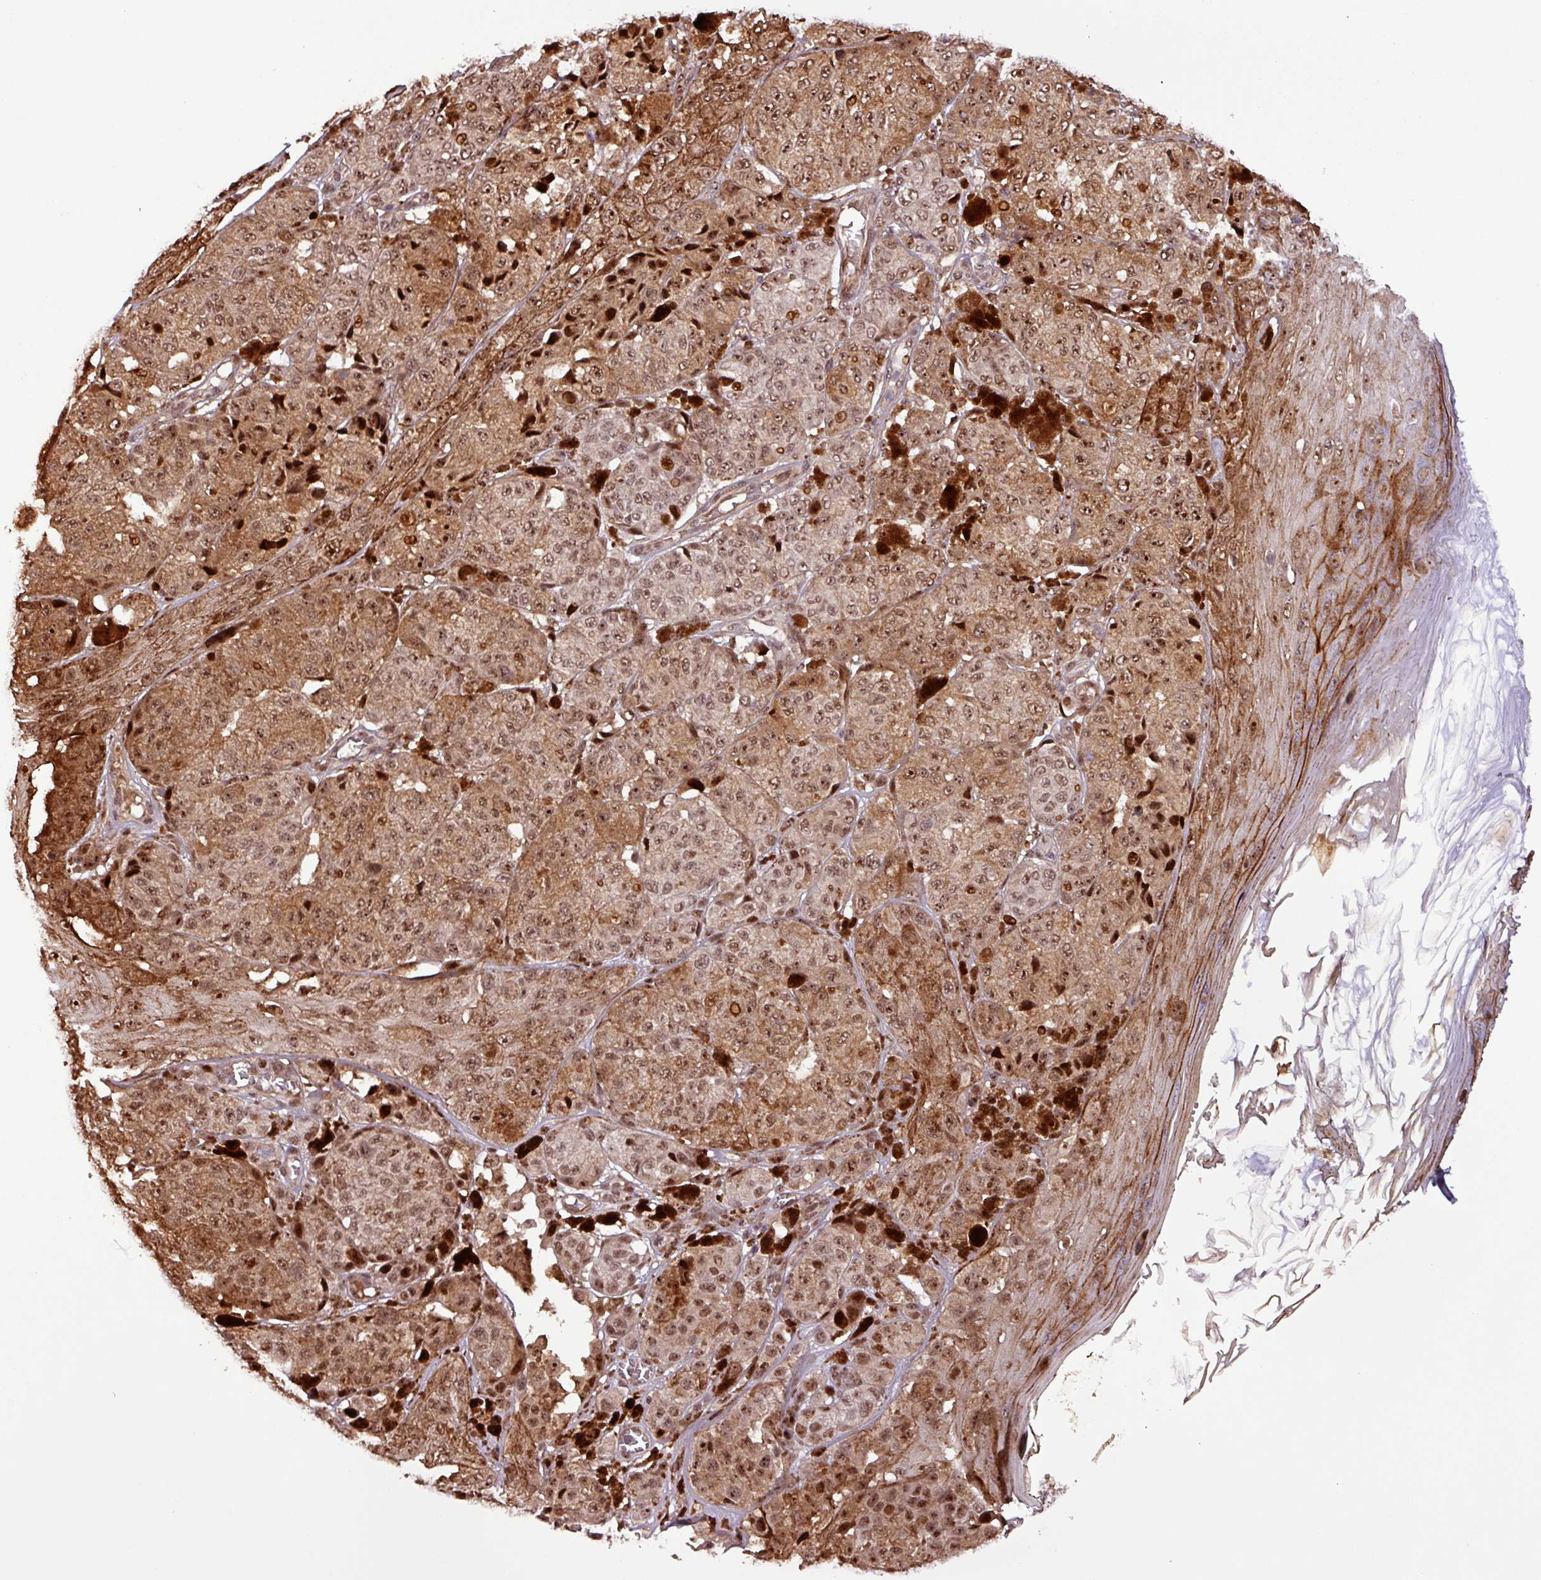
{"staining": {"intensity": "moderate", "quantity": ">75%", "location": "cytoplasmic/membranous,nuclear"}, "tissue": "melanoma", "cell_type": "Tumor cells", "image_type": "cancer", "snomed": [{"axis": "morphology", "description": "Malignant melanoma, NOS"}, {"axis": "topography", "description": "Skin"}], "caption": "Human malignant melanoma stained for a protein (brown) exhibits moderate cytoplasmic/membranous and nuclear positive positivity in about >75% of tumor cells.", "gene": "SLC22A24", "patient": {"sex": "male", "age": 42}}